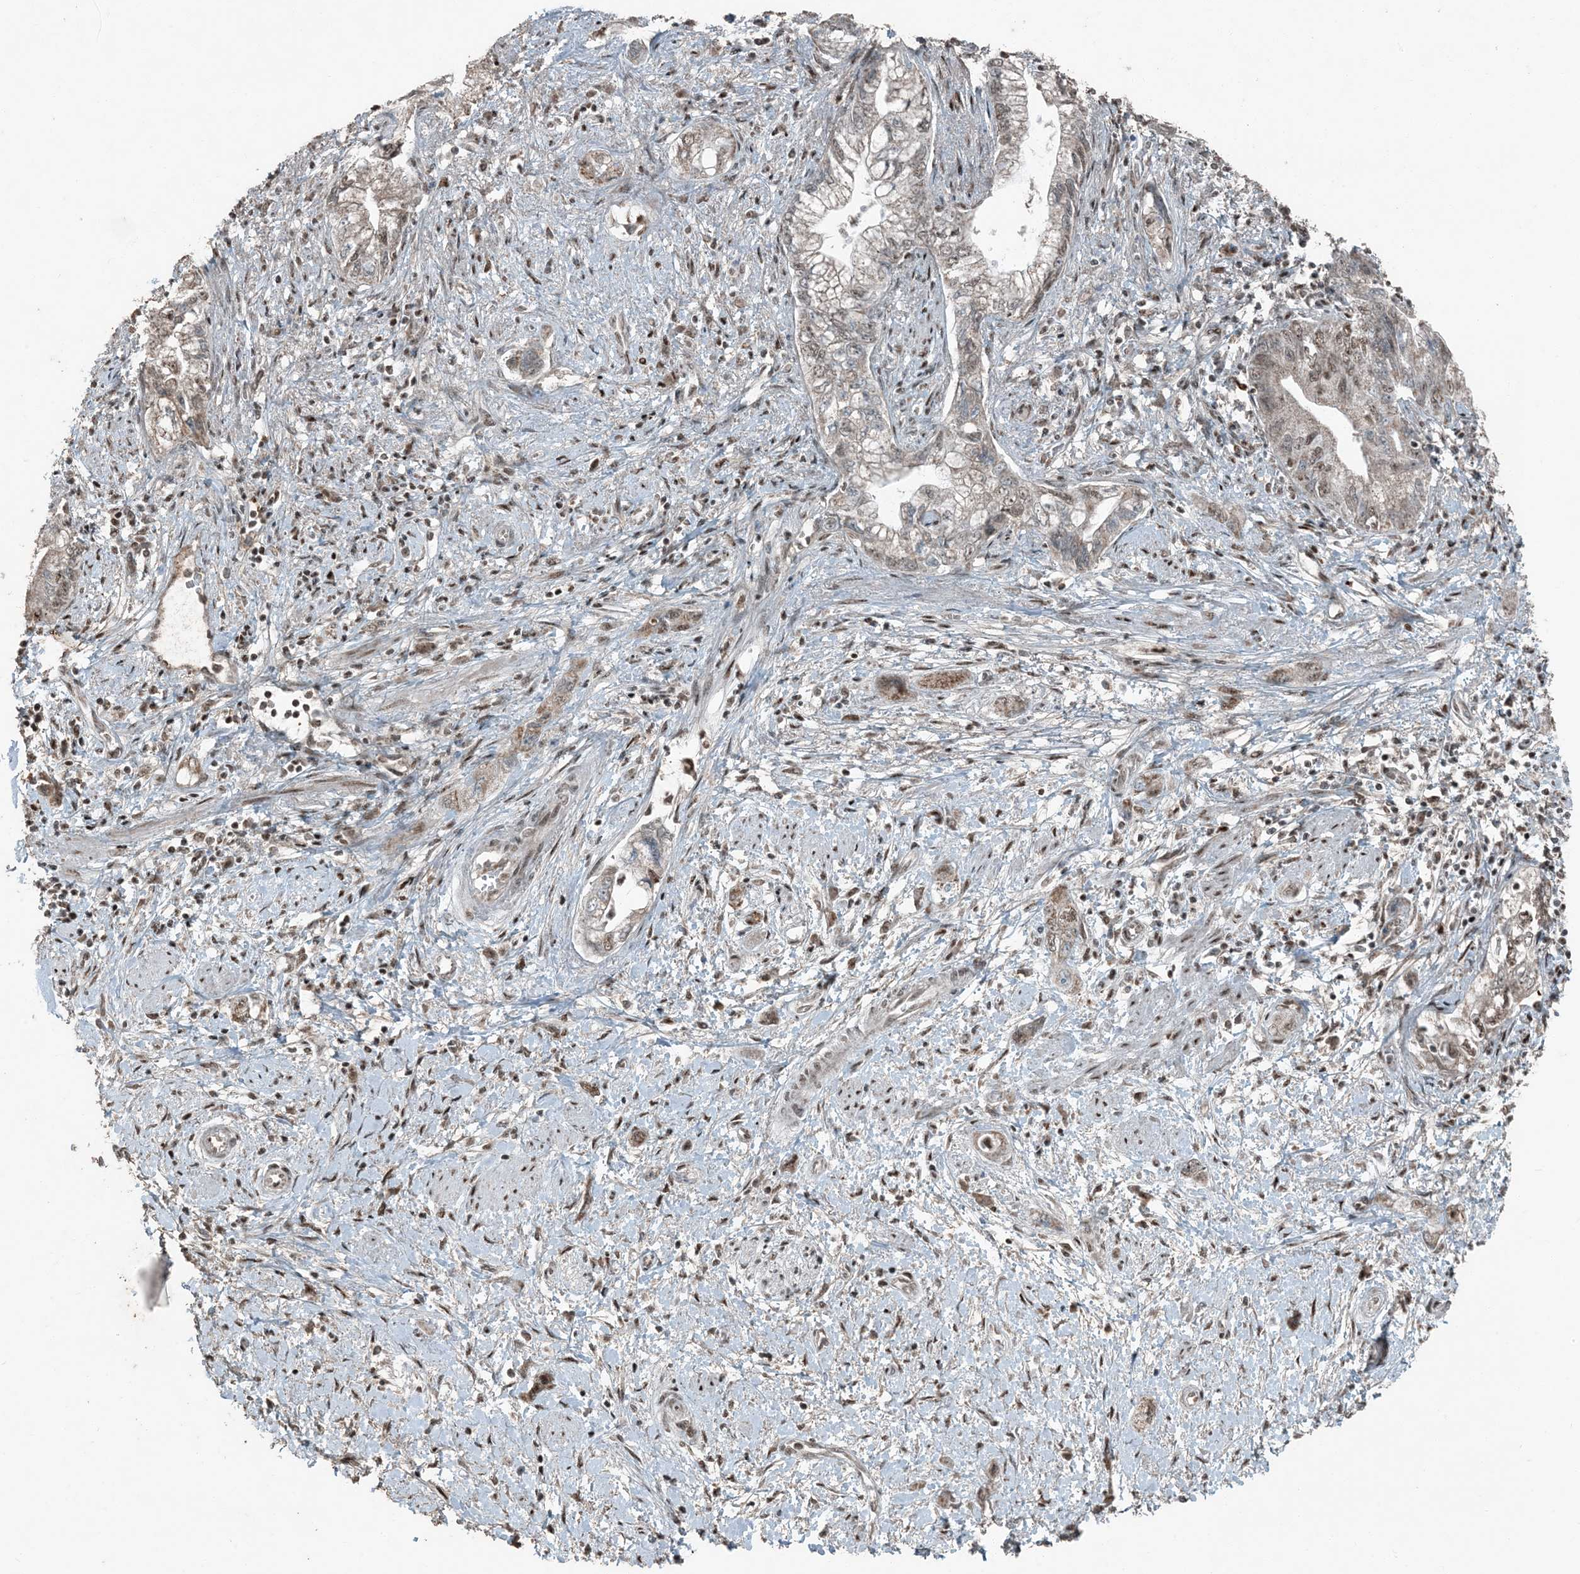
{"staining": {"intensity": "weak", "quantity": "25%-75%", "location": "cytoplasmic/membranous,nuclear"}, "tissue": "pancreatic cancer", "cell_type": "Tumor cells", "image_type": "cancer", "snomed": [{"axis": "morphology", "description": "Adenocarcinoma, NOS"}, {"axis": "topography", "description": "Pancreas"}], "caption": "Human pancreatic cancer stained with a protein marker demonstrates weak staining in tumor cells.", "gene": "TADA2B", "patient": {"sex": "female", "age": 73}}